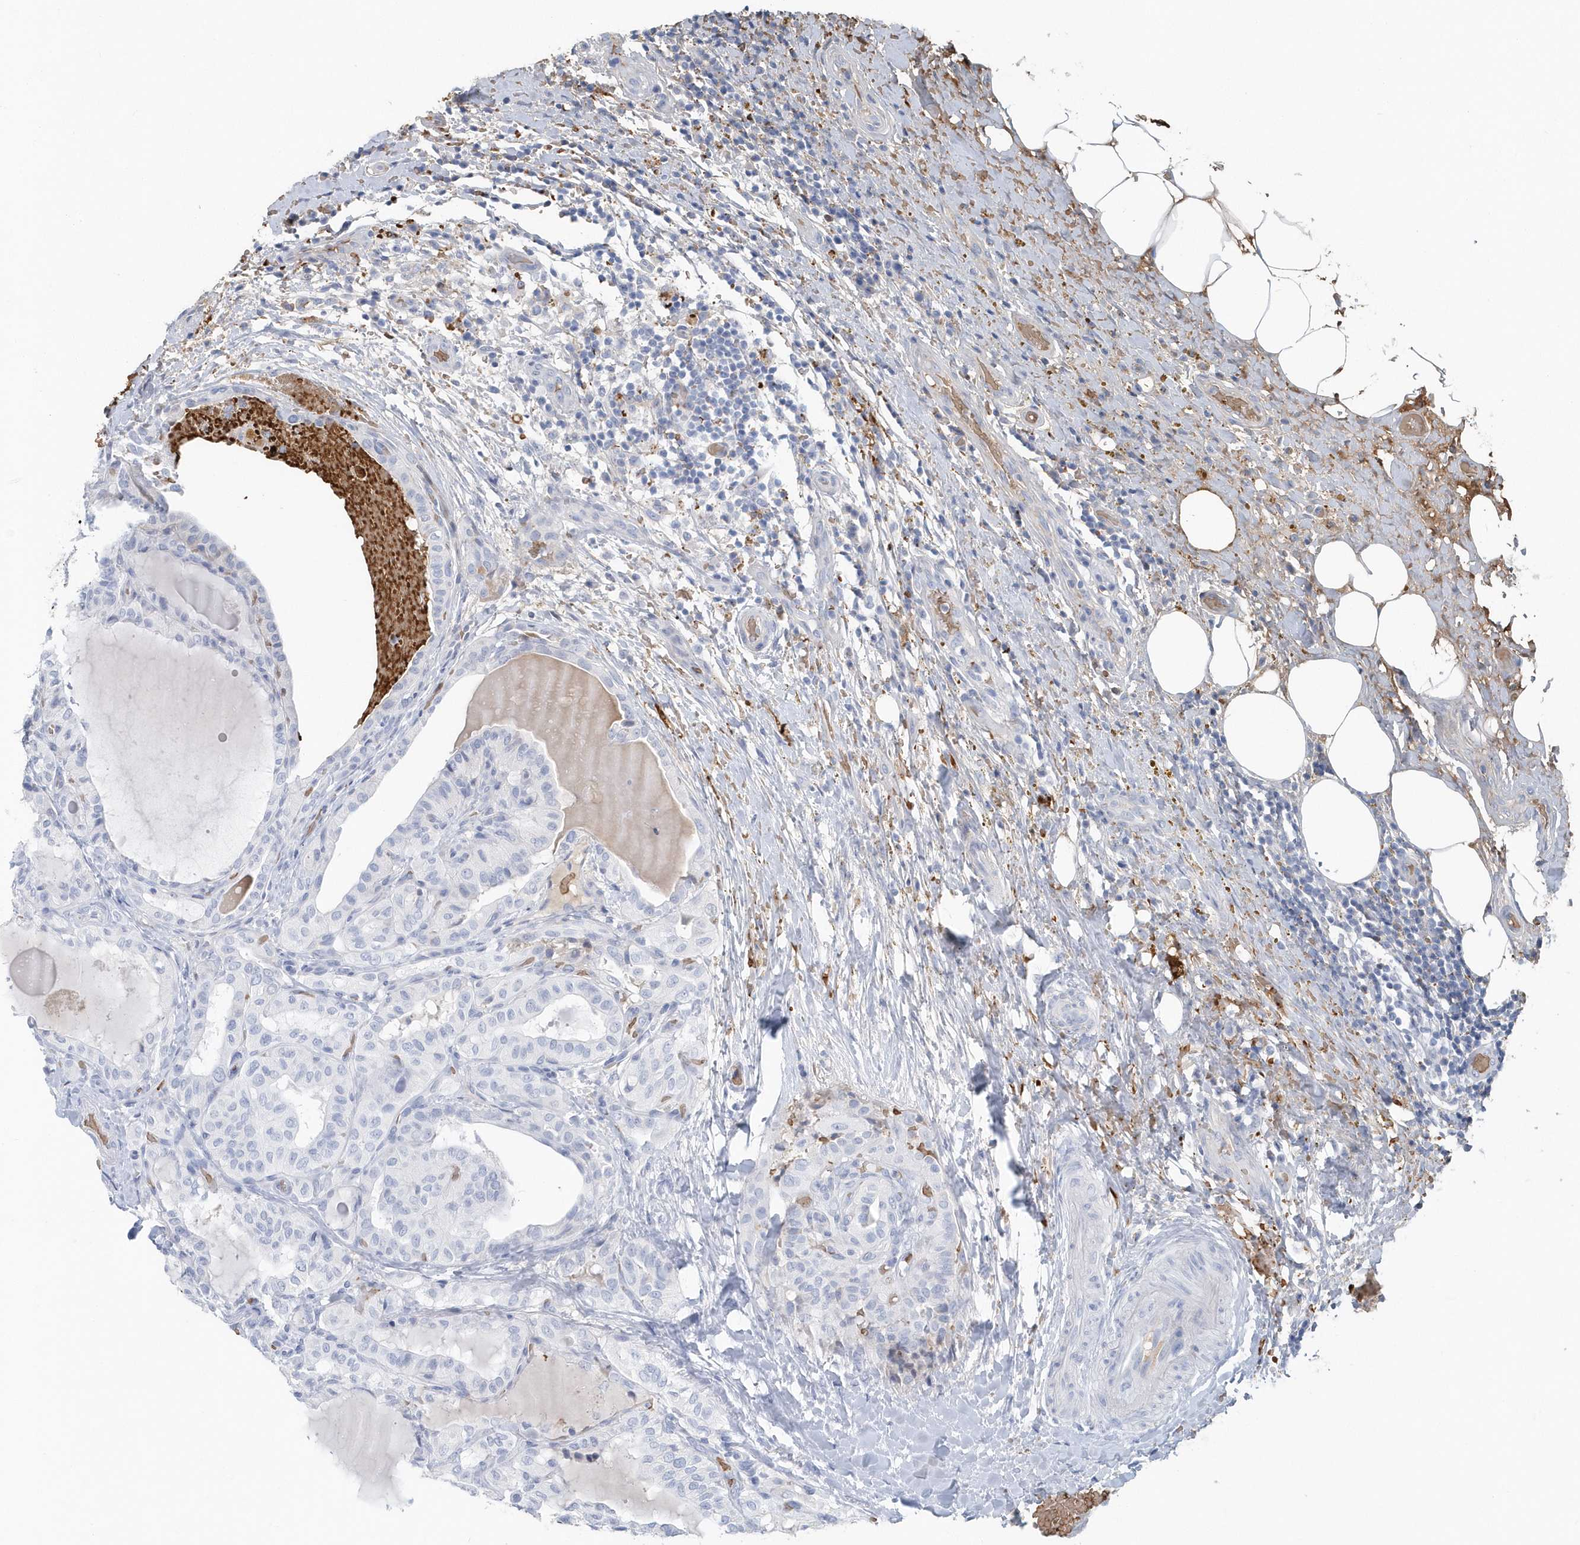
{"staining": {"intensity": "negative", "quantity": "none", "location": "none"}, "tissue": "thyroid cancer", "cell_type": "Tumor cells", "image_type": "cancer", "snomed": [{"axis": "morphology", "description": "Papillary adenocarcinoma, NOS"}, {"axis": "topography", "description": "Thyroid gland"}], "caption": "A histopathology image of thyroid papillary adenocarcinoma stained for a protein shows no brown staining in tumor cells.", "gene": "HBA2", "patient": {"sex": "male", "age": 77}}